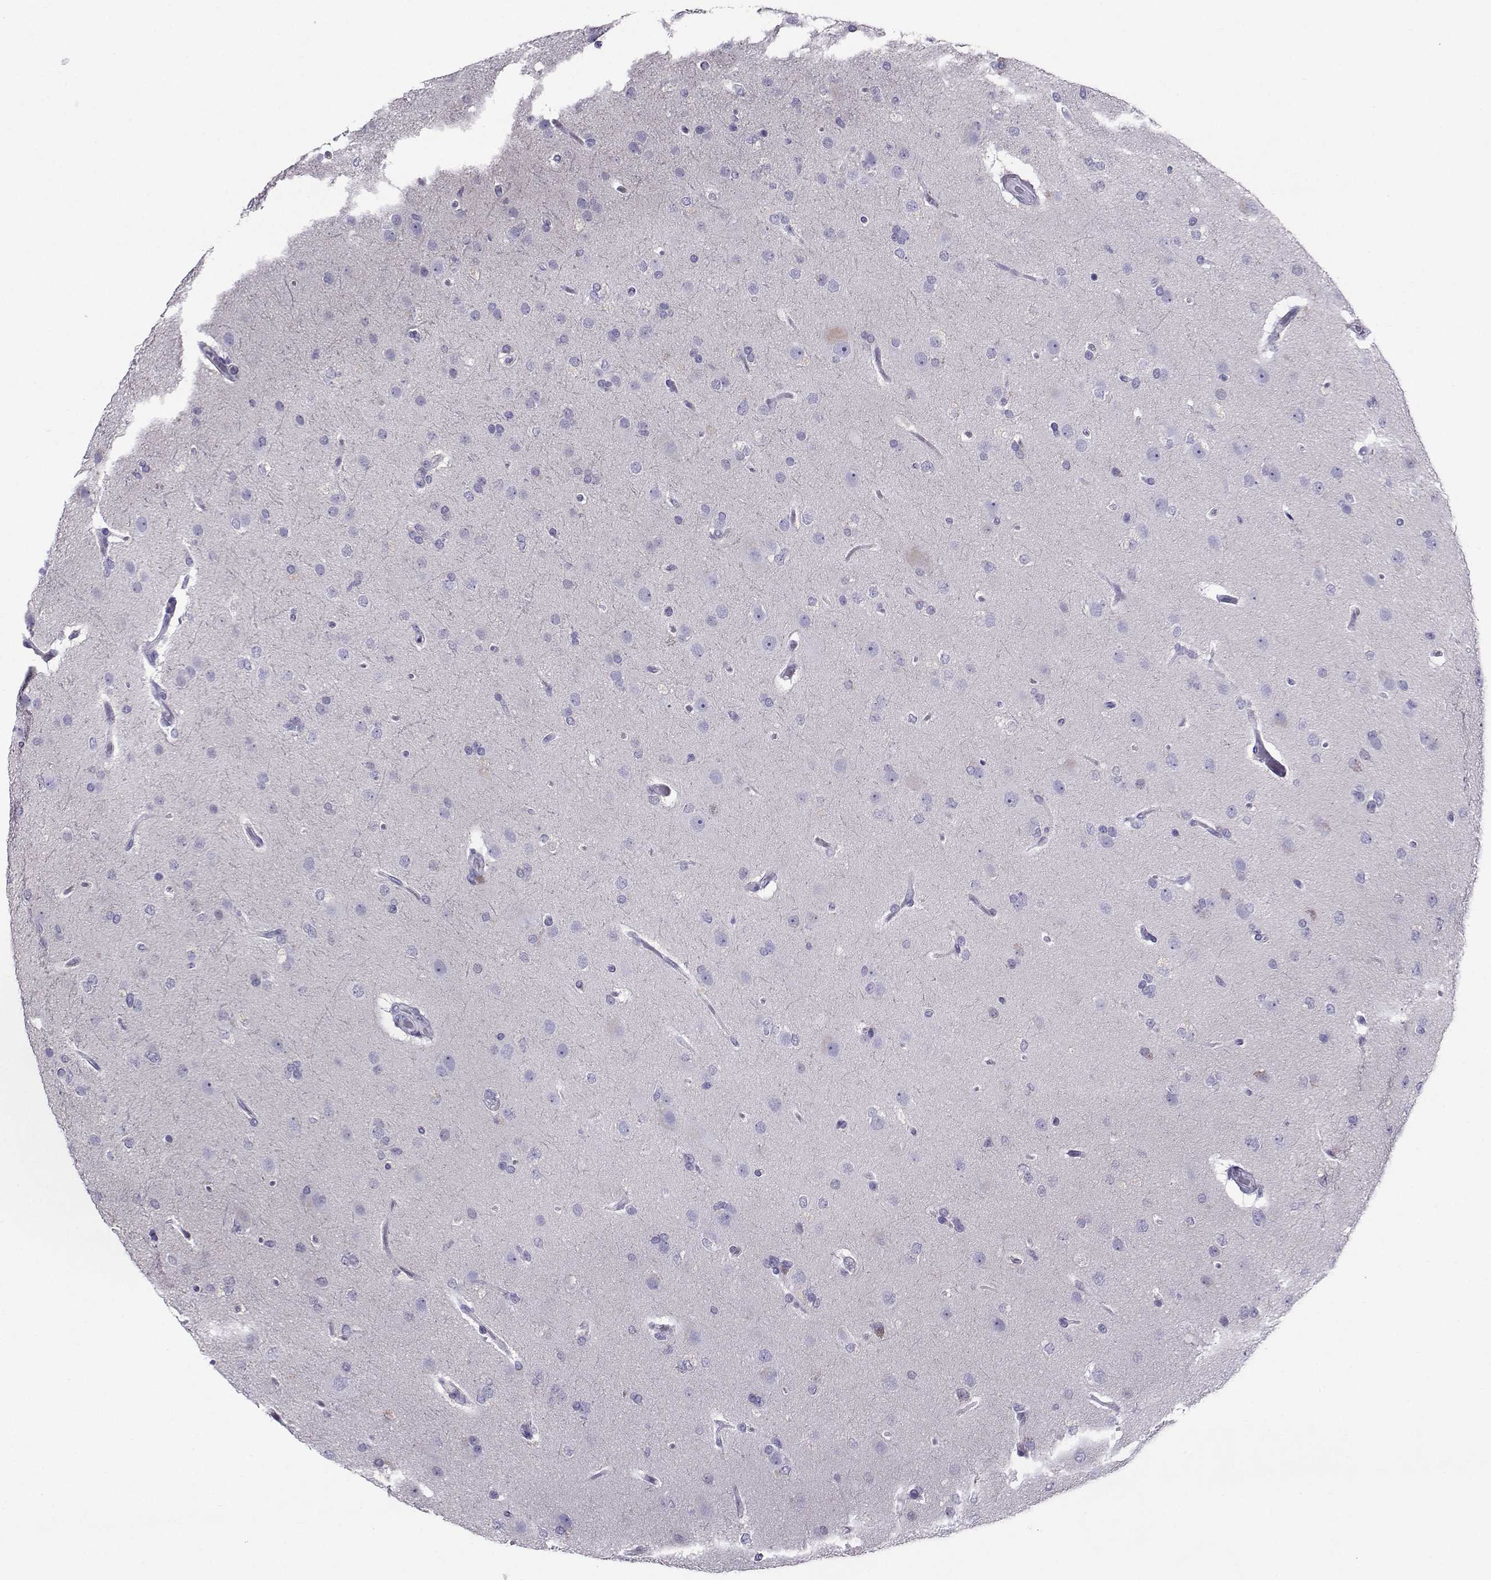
{"staining": {"intensity": "negative", "quantity": "none", "location": "none"}, "tissue": "glioma", "cell_type": "Tumor cells", "image_type": "cancer", "snomed": [{"axis": "morphology", "description": "Glioma, malignant, High grade"}, {"axis": "topography", "description": "Brain"}], "caption": "Glioma was stained to show a protein in brown. There is no significant expression in tumor cells.", "gene": "PGK1", "patient": {"sex": "male", "age": 68}}